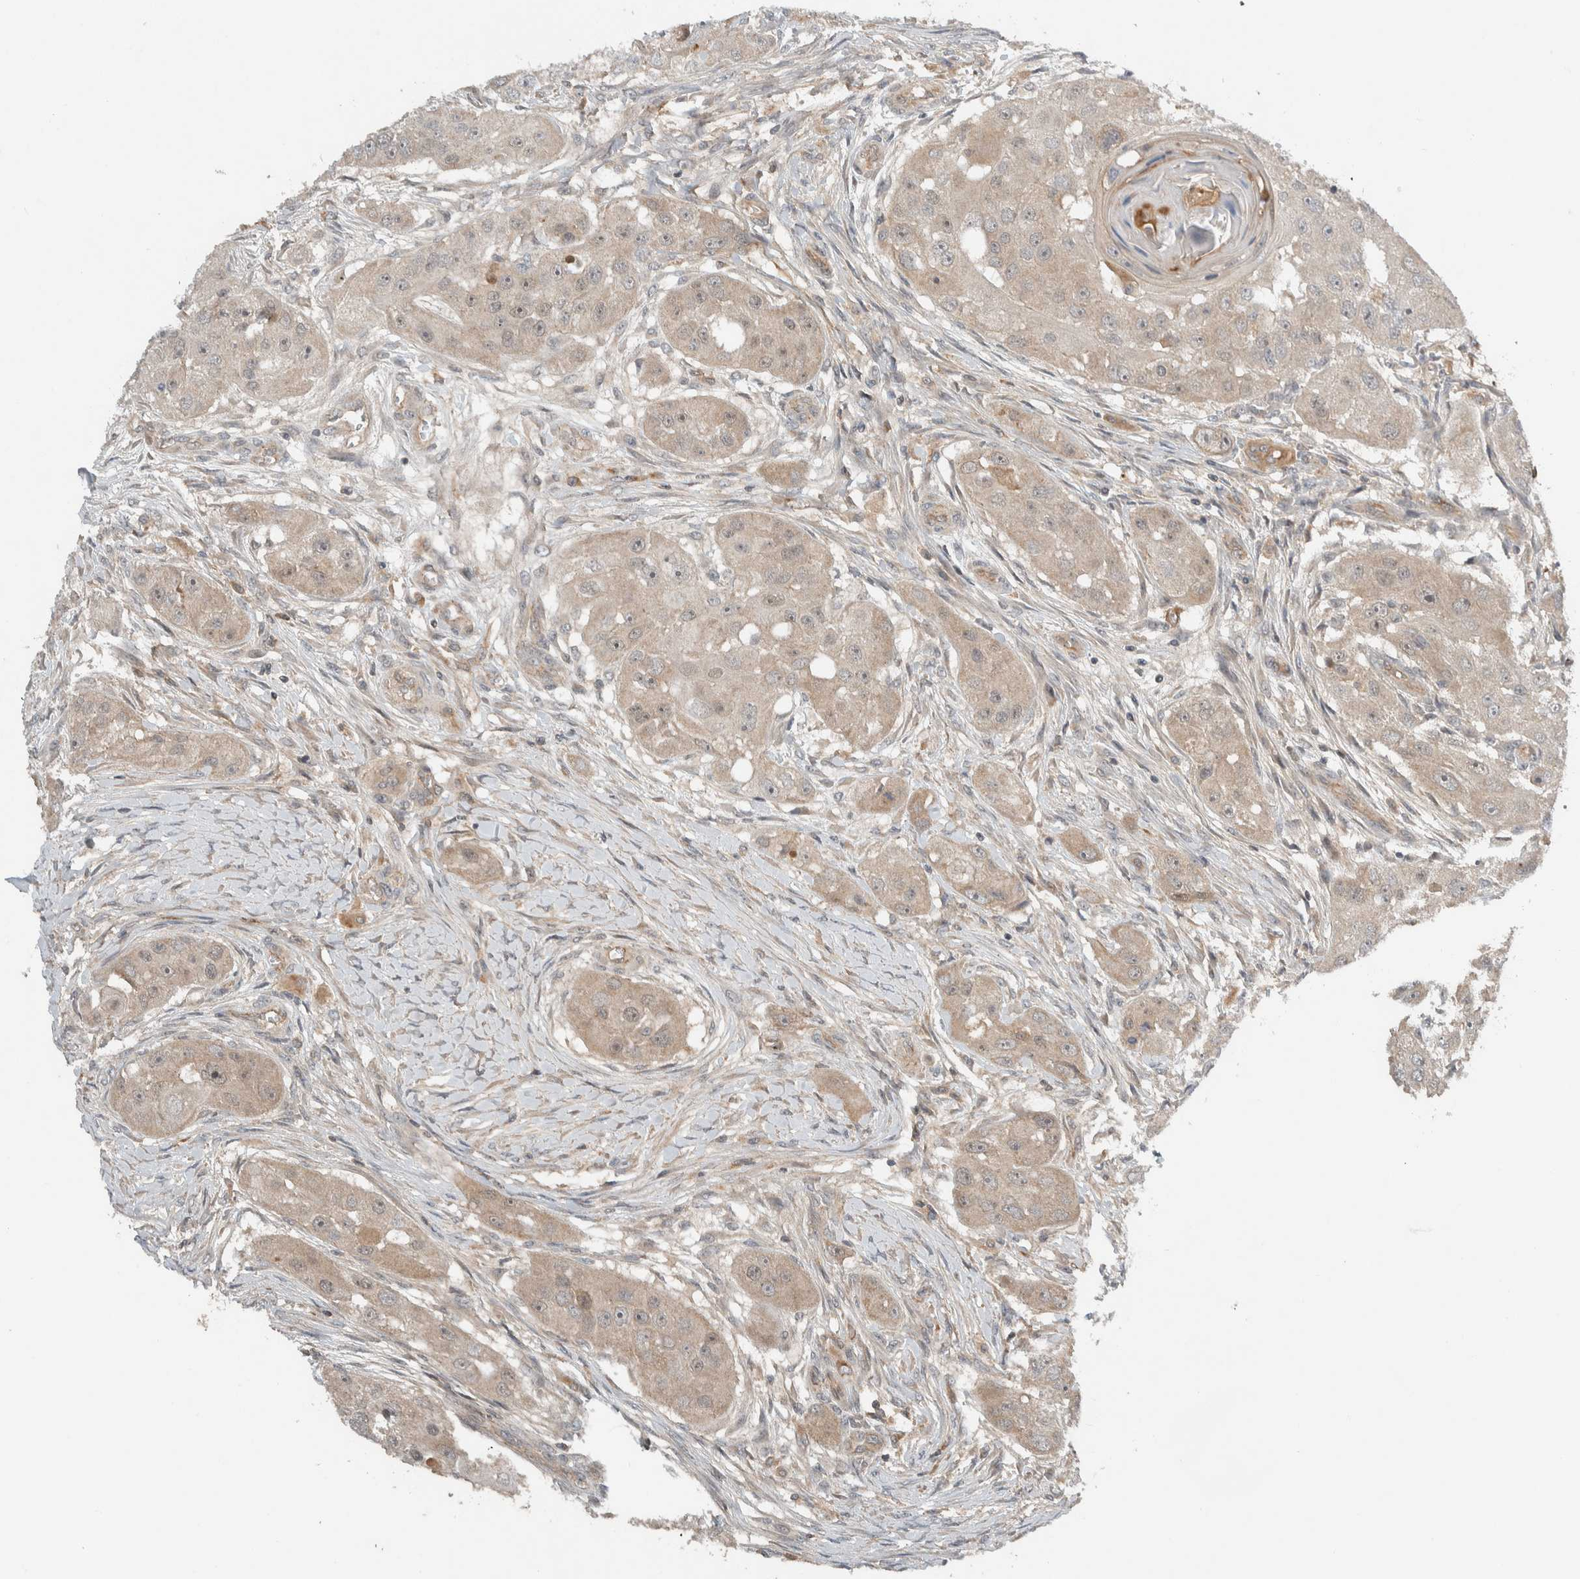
{"staining": {"intensity": "weak", "quantity": "<25%", "location": "cytoplasmic/membranous"}, "tissue": "head and neck cancer", "cell_type": "Tumor cells", "image_type": "cancer", "snomed": [{"axis": "morphology", "description": "Normal tissue, NOS"}, {"axis": "morphology", "description": "Squamous cell carcinoma, NOS"}, {"axis": "topography", "description": "Skeletal muscle"}, {"axis": "topography", "description": "Head-Neck"}], "caption": "Head and neck cancer was stained to show a protein in brown. There is no significant staining in tumor cells. Nuclei are stained in blue.", "gene": "ARMC7", "patient": {"sex": "male", "age": 51}}